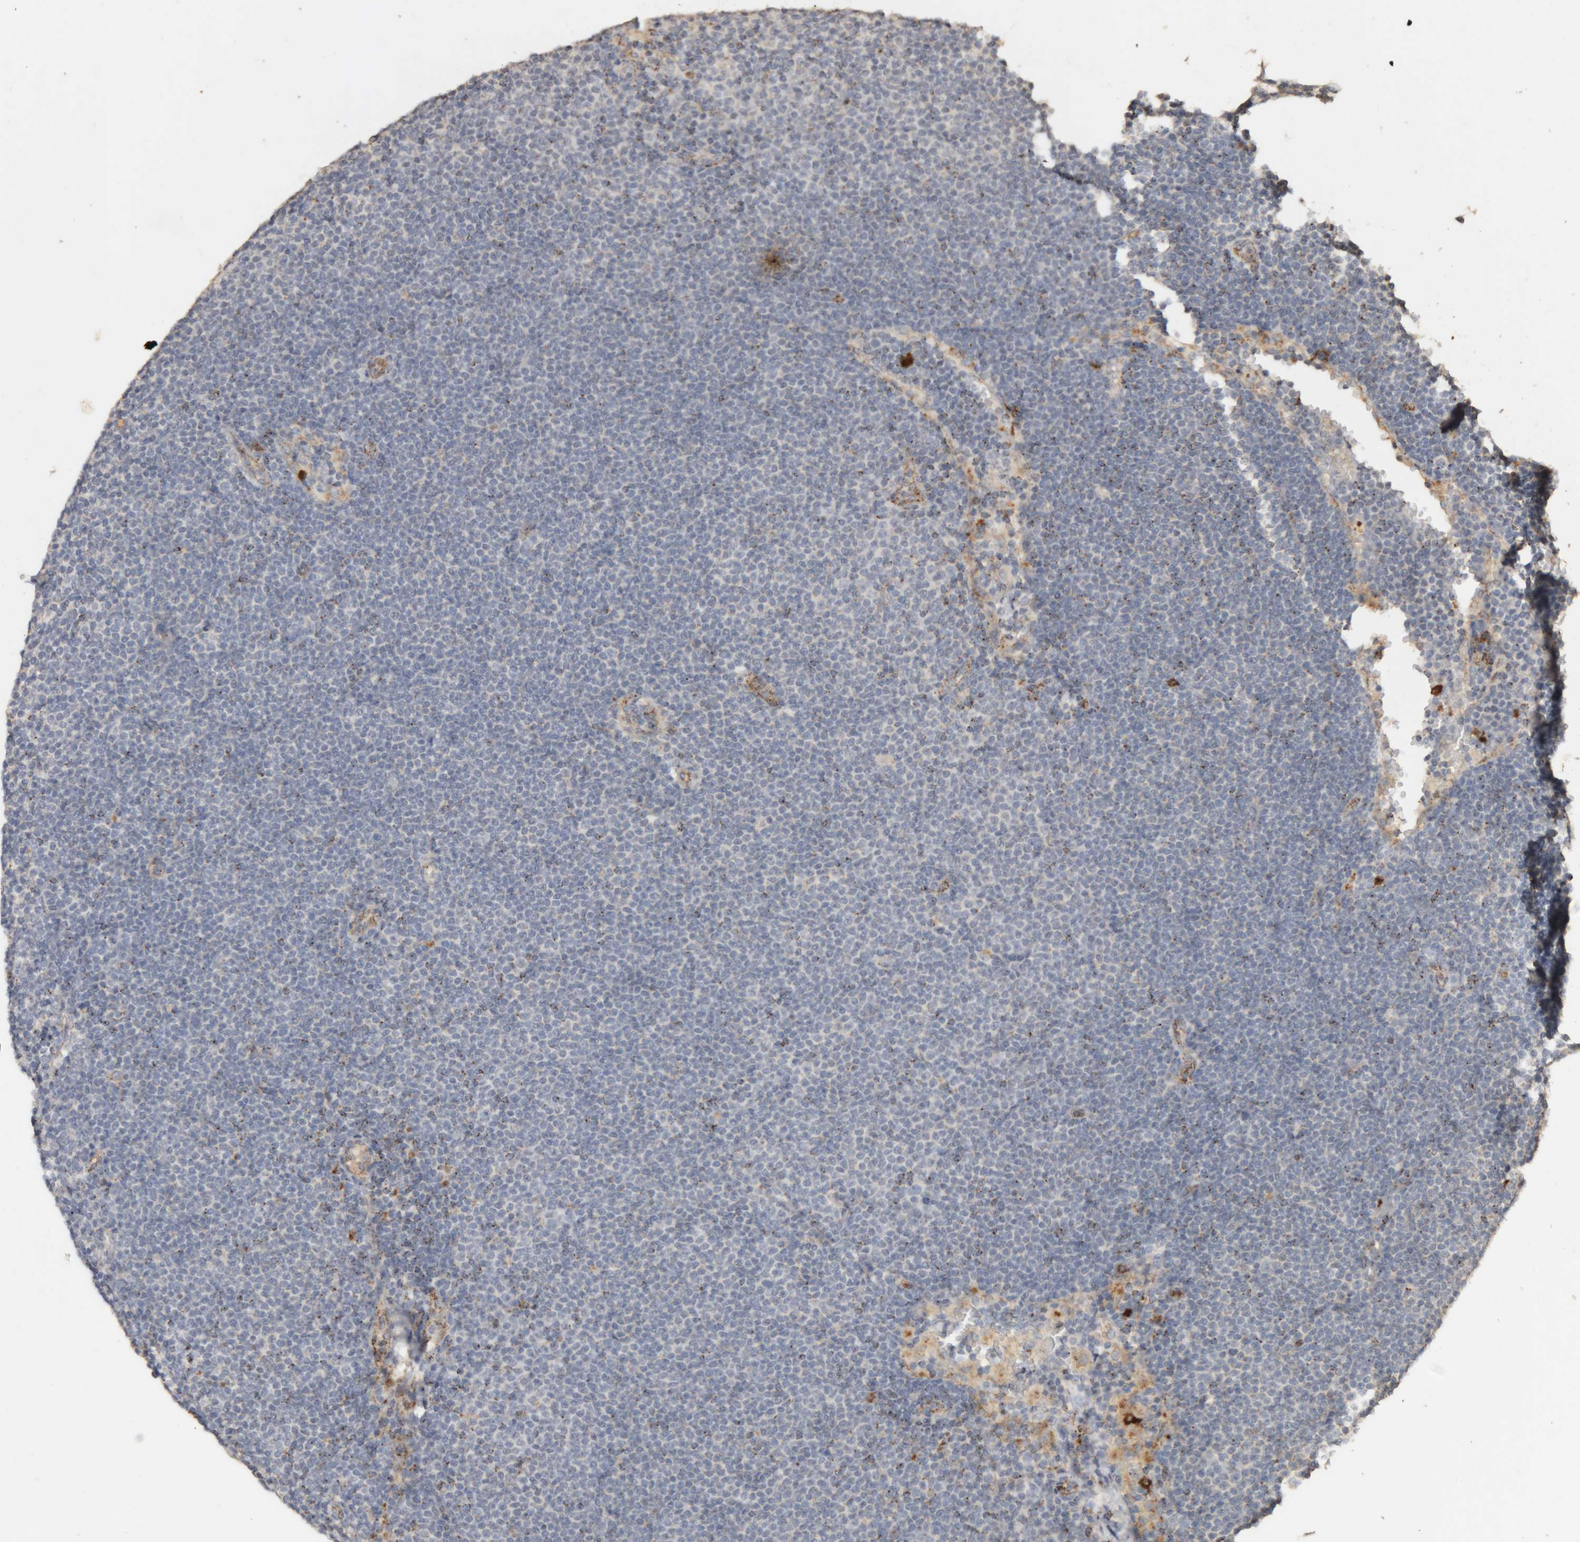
{"staining": {"intensity": "negative", "quantity": "none", "location": "none"}, "tissue": "lymphoma", "cell_type": "Tumor cells", "image_type": "cancer", "snomed": [{"axis": "morphology", "description": "Malignant lymphoma, non-Hodgkin's type, Low grade"}, {"axis": "topography", "description": "Lymph node"}], "caption": "Immunohistochemistry of malignant lymphoma, non-Hodgkin's type (low-grade) displays no staining in tumor cells.", "gene": "ARSA", "patient": {"sex": "female", "age": 53}}